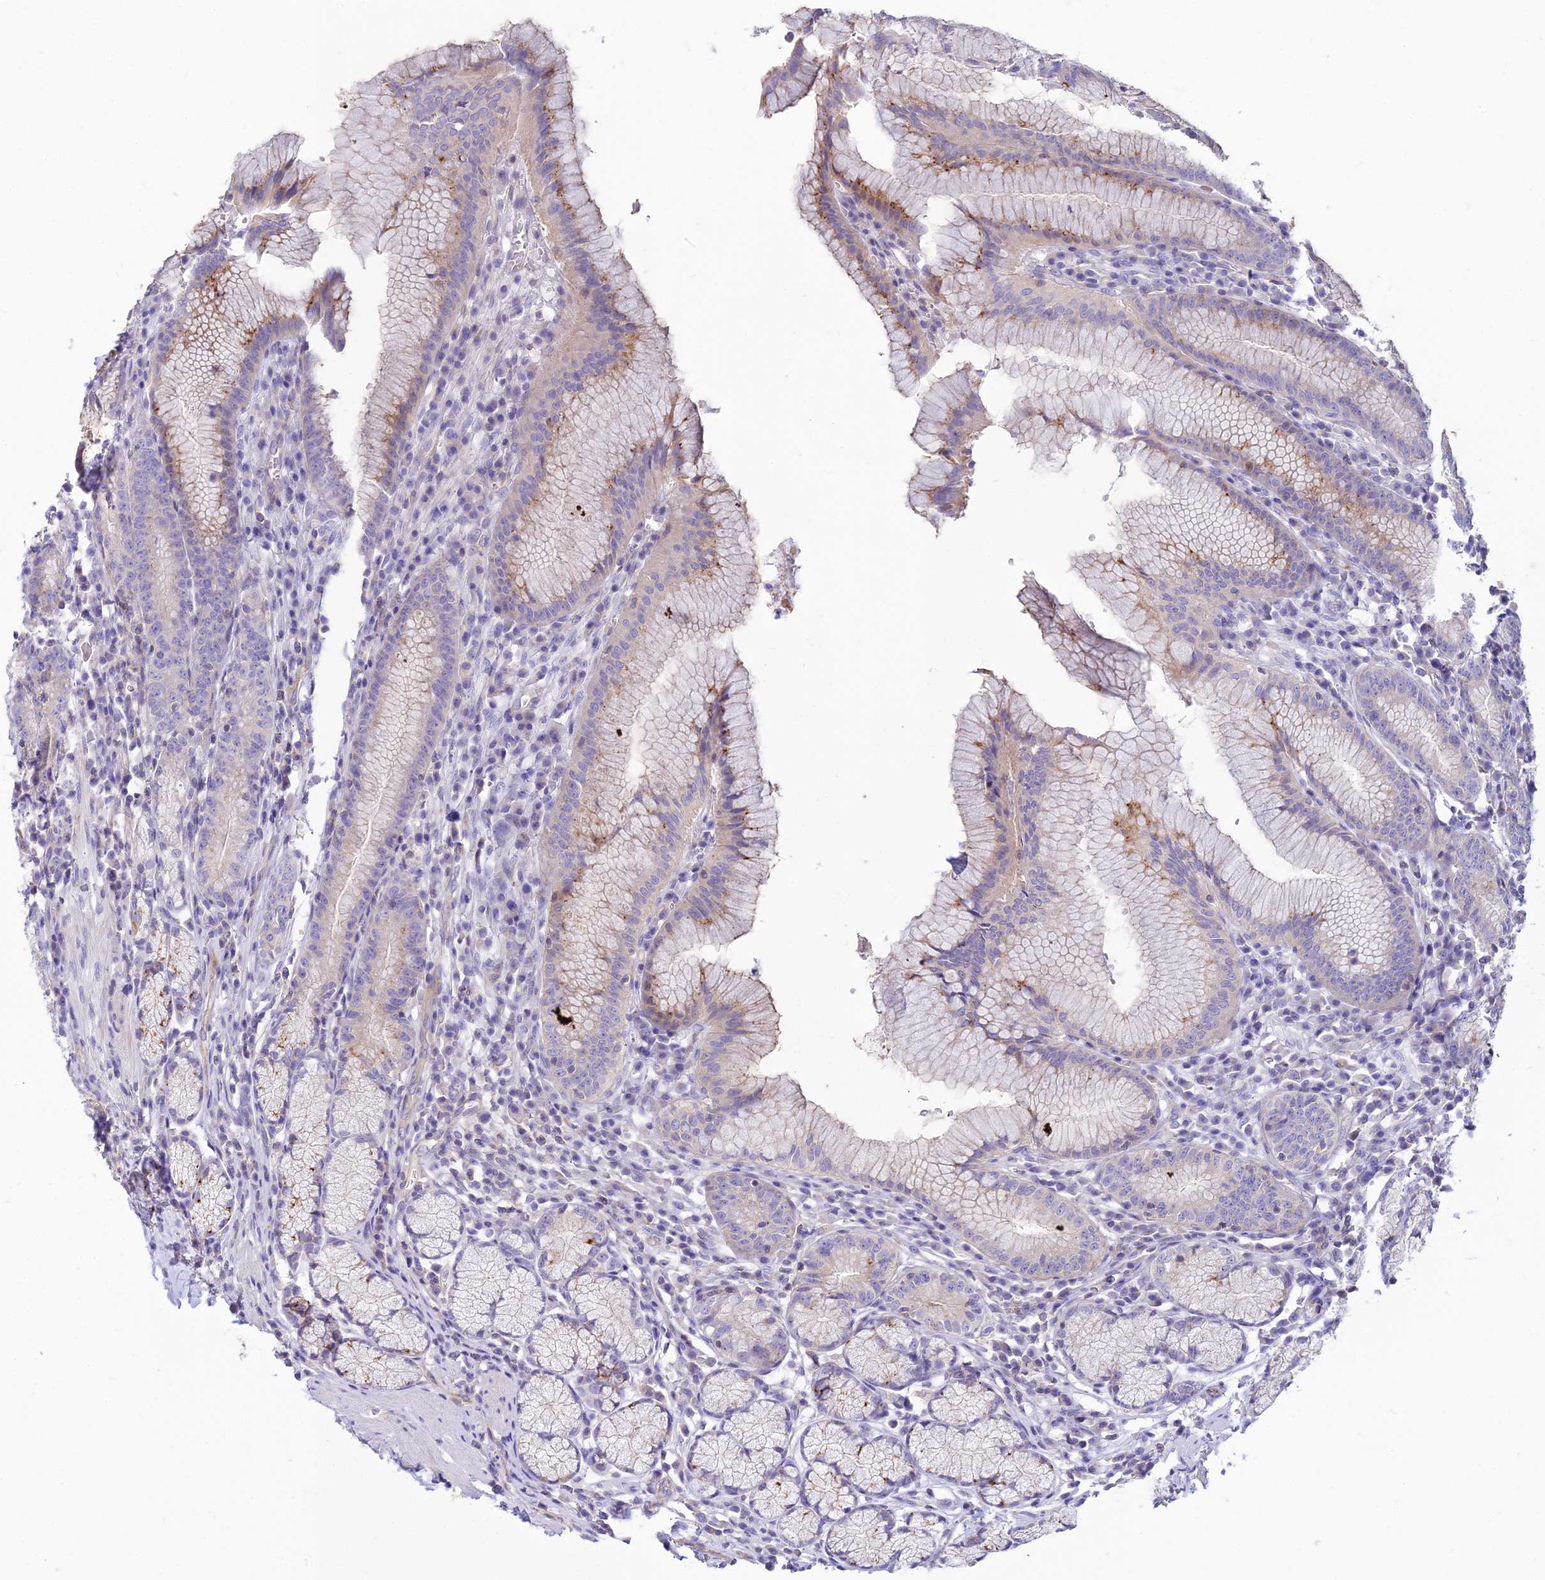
{"staining": {"intensity": "moderate", "quantity": "25%-75%", "location": "cytoplasmic/membranous"}, "tissue": "stomach", "cell_type": "Glandular cells", "image_type": "normal", "snomed": [{"axis": "morphology", "description": "Normal tissue, NOS"}, {"axis": "topography", "description": "Stomach"}], "caption": "Stomach stained with a brown dye demonstrates moderate cytoplasmic/membranous positive staining in about 25%-75% of glandular cells.", "gene": "SMIM24", "patient": {"sex": "male", "age": 55}}